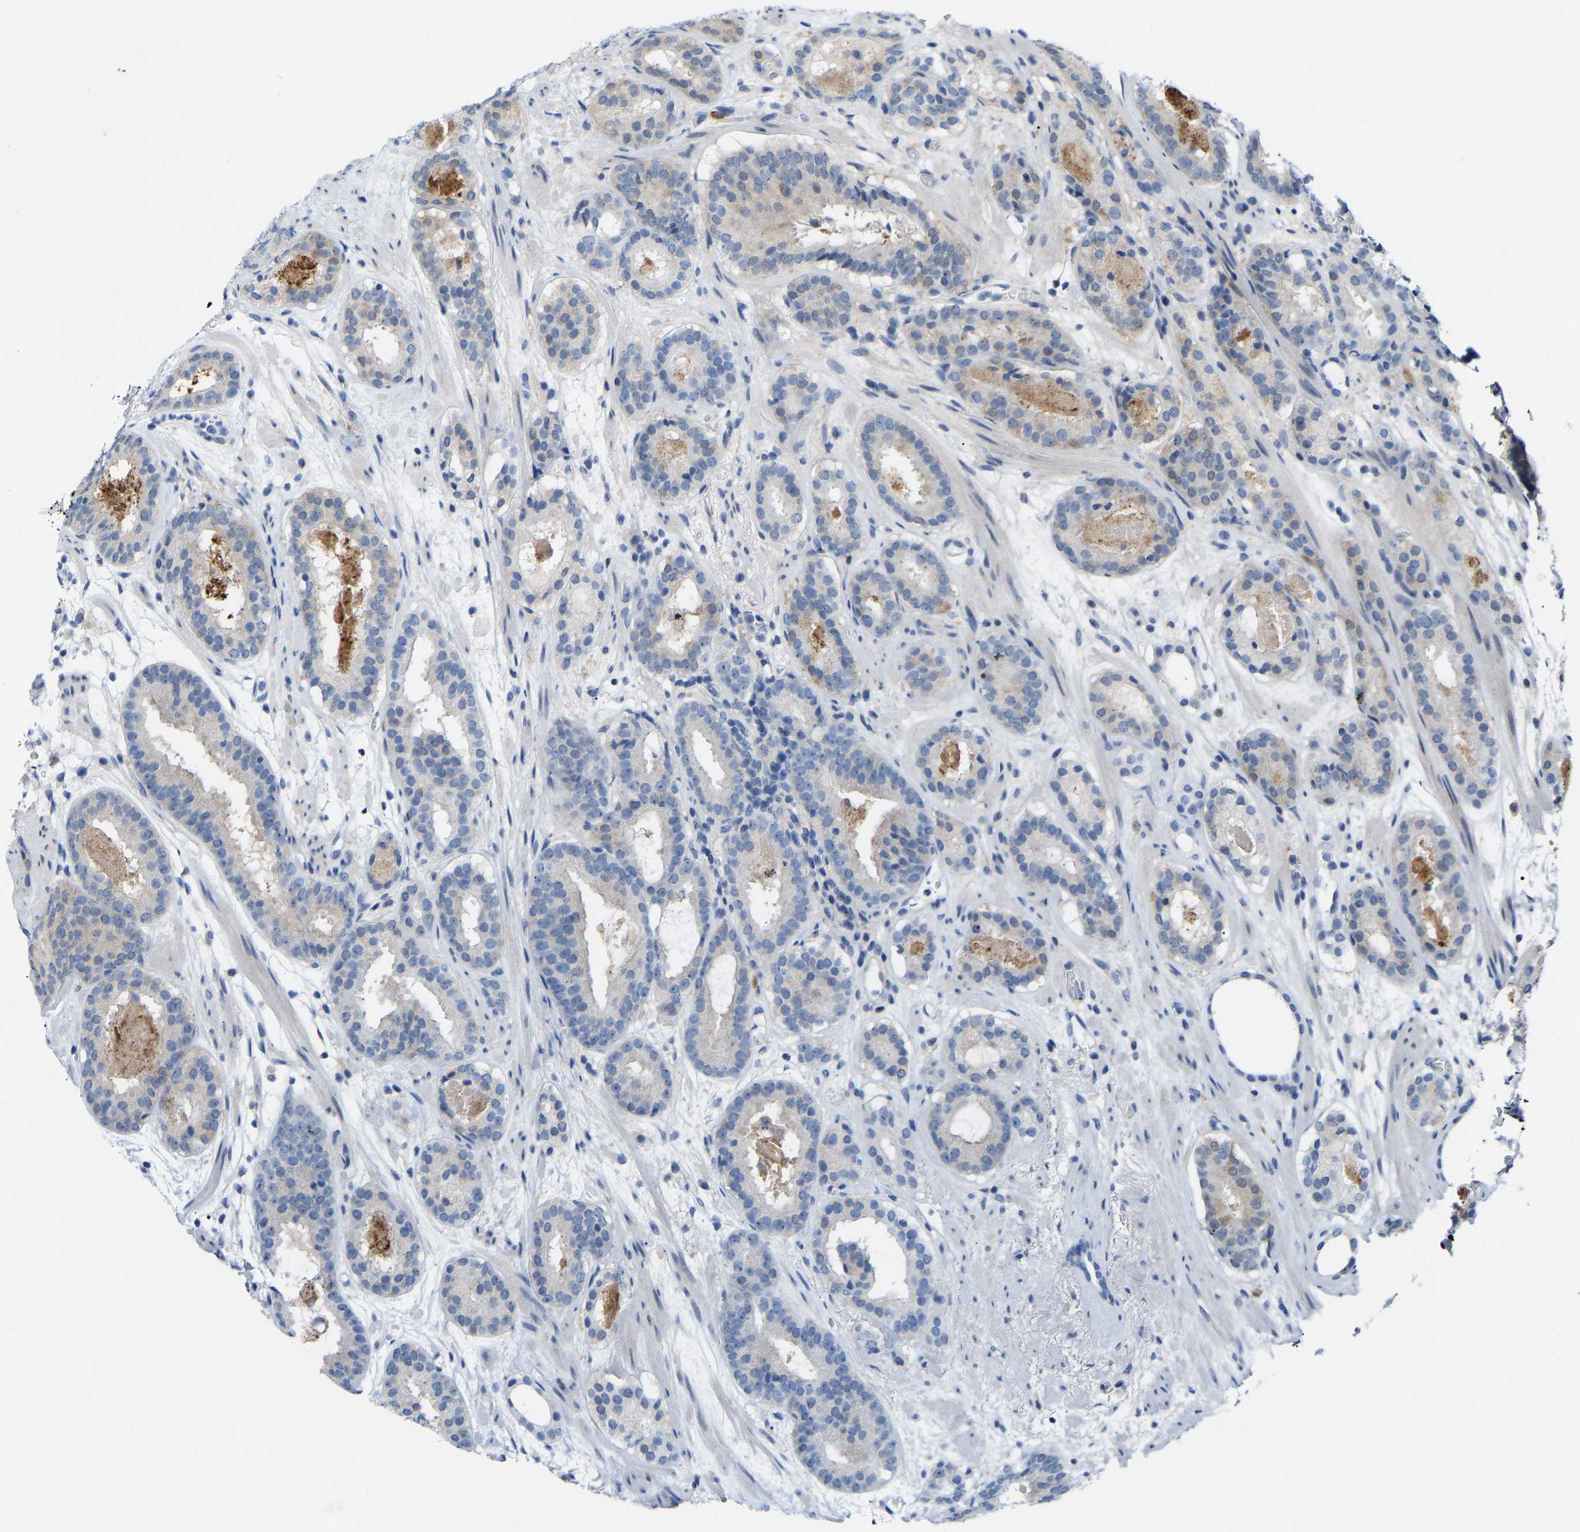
{"staining": {"intensity": "weak", "quantity": "25%-75%", "location": "cytoplasmic/membranous"}, "tissue": "prostate cancer", "cell_type": "Tumor cells", "image_type": "cancer", "snomed": [{"axis": "morphology", "description": "Adenocarcinoma, Low grade"}, {"axis": "topography", "description": "Prostate"}], "caption": "Tumor cells display weak cytoplasmic/membranous staining in about 25%-75% of cells in adenocarcinoma (low-grade) (prostate). (Brightfield microscopy of DAB IHC at high magnification).", "gene": "ABTB2", "patient": {"sex": "male", "age": 69}}